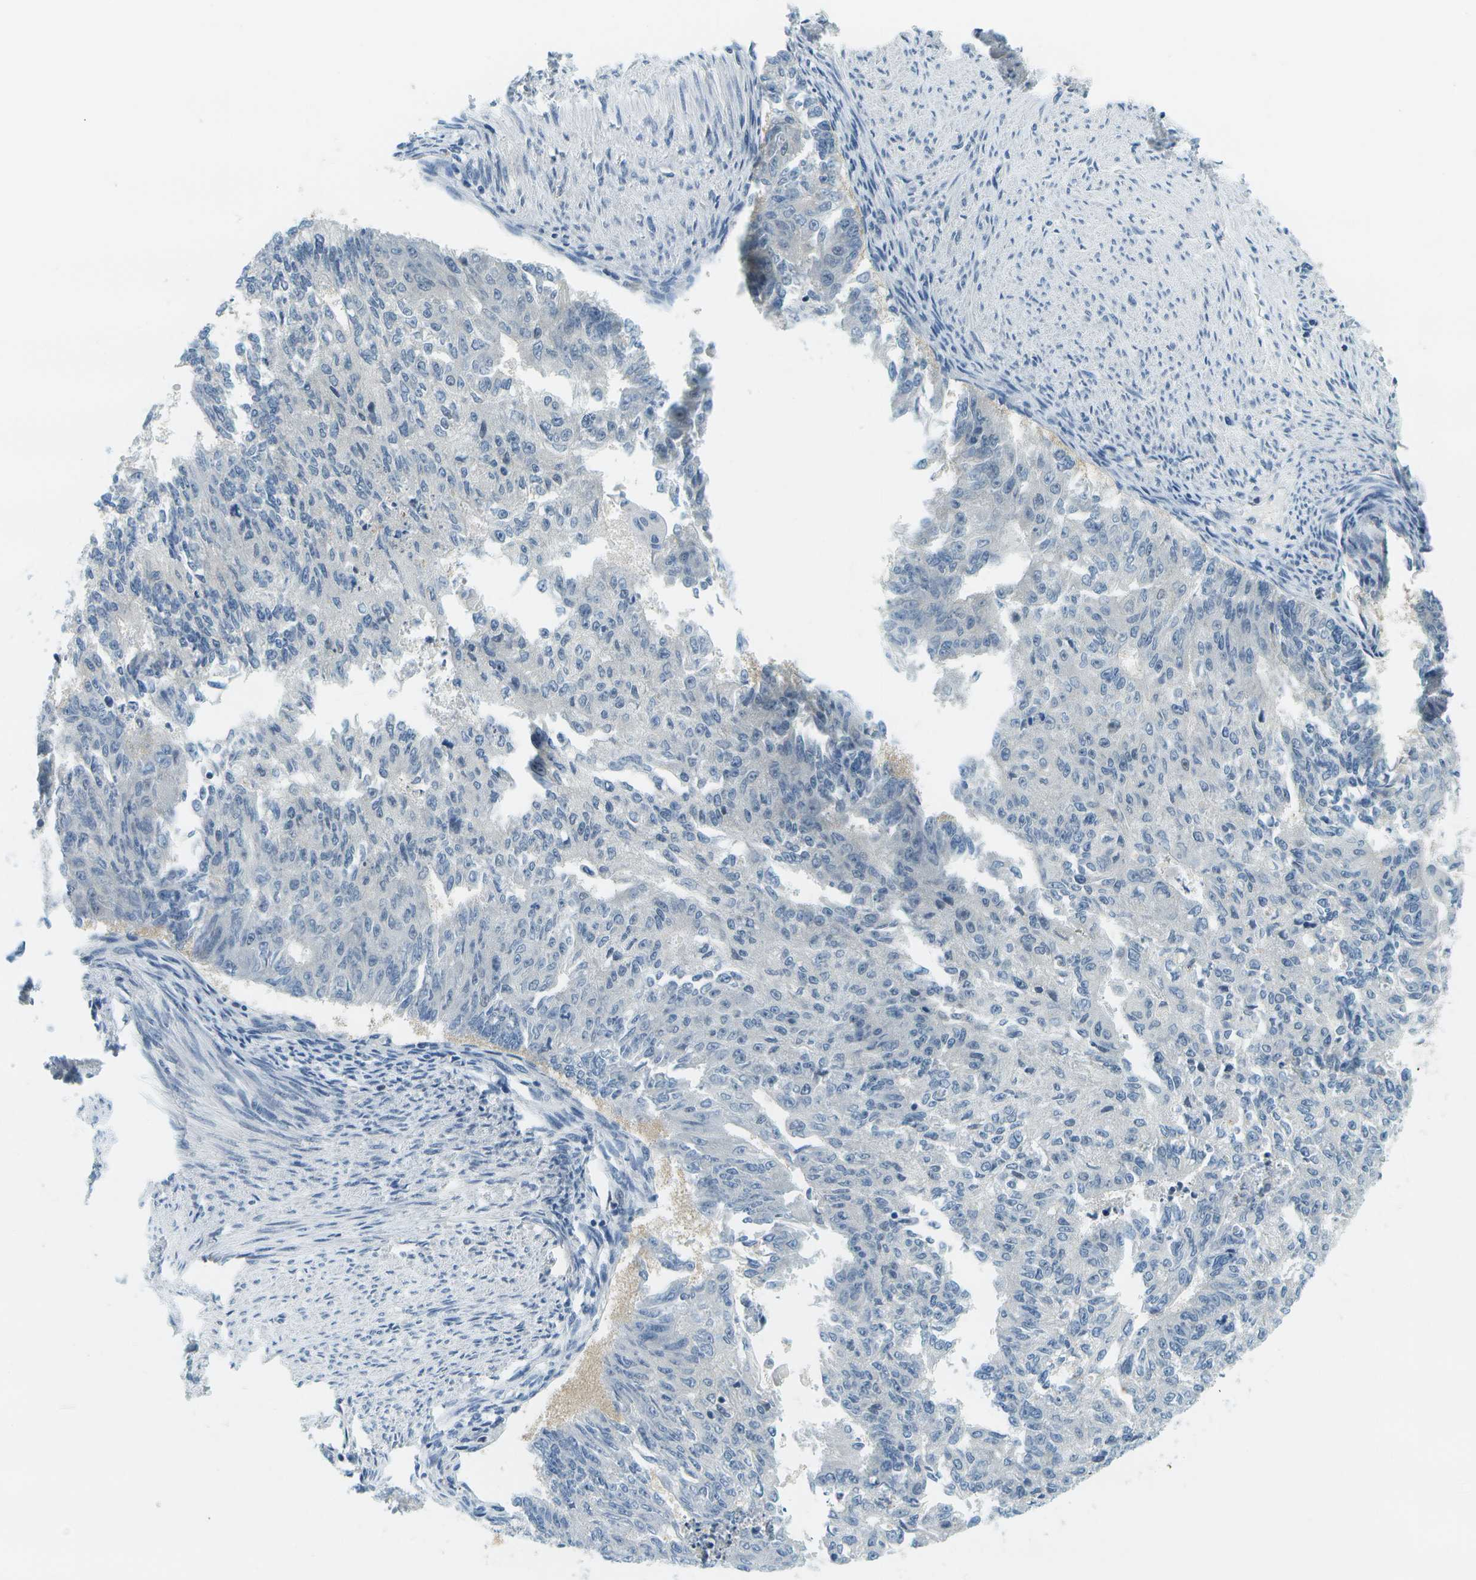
{"staining": {"intensity": "negative", "quantity": "none", "location": "none"}, "tissue": "endometrial cancer", "cell_type": "Tumor cells", "image_type": "cancer", "snomed": [{"axis": "morphology", "description": "Adenocarcinoma, NOS"}, {"axis": "topography", "description": "Endometrium"}], "caption": "DAB (3,3'-diaminobenzidine) immunohistochemical staining of human endometrial cancer shows no significant expression in tumor cells.", "gene": "RASGRP2", "patient": {"sex": "female", "age": 32}}